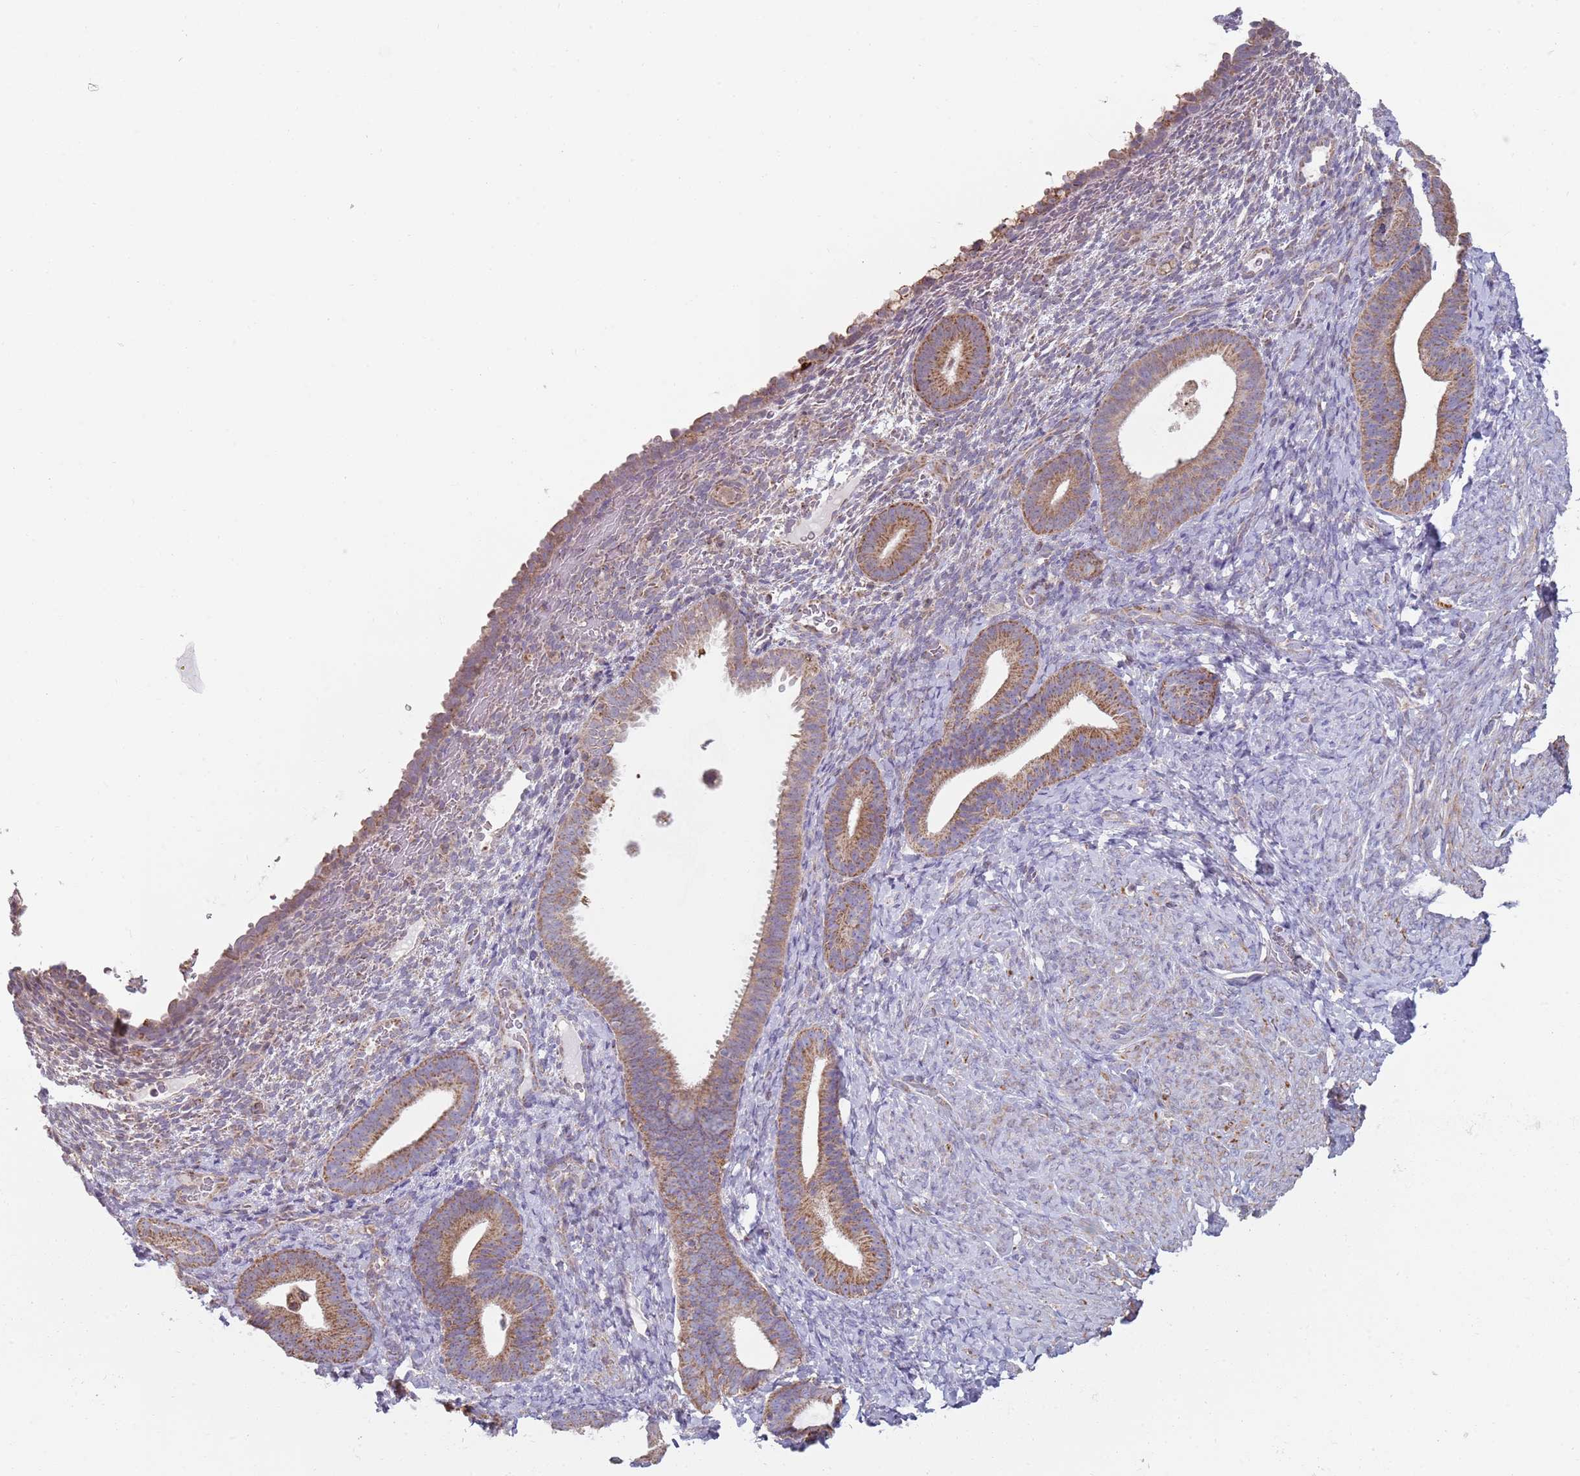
{"staining": {"intensity": "negative", "quantity": "none", "location": "none"}, "tissue": "endometrium", "cell_type": "Cells in endometrial stroma", "image_type": "normal", "snomed": [{"axis": "morphology", "description": "Normal tissue, NOS"}, {"axis": "topography", "description": "Endometrium"}], "caption": "Endometrium was stained to show a protein in brown. There is no significant staining in cells in endometrial stroma. The staining is performed using DAB (3,3'-diaminobenzidine) brown chromogen with nuclei counter-stained in using hematoxylin.", "gene": "GAS8", "patient": {"sex": "female", "age": 65}}